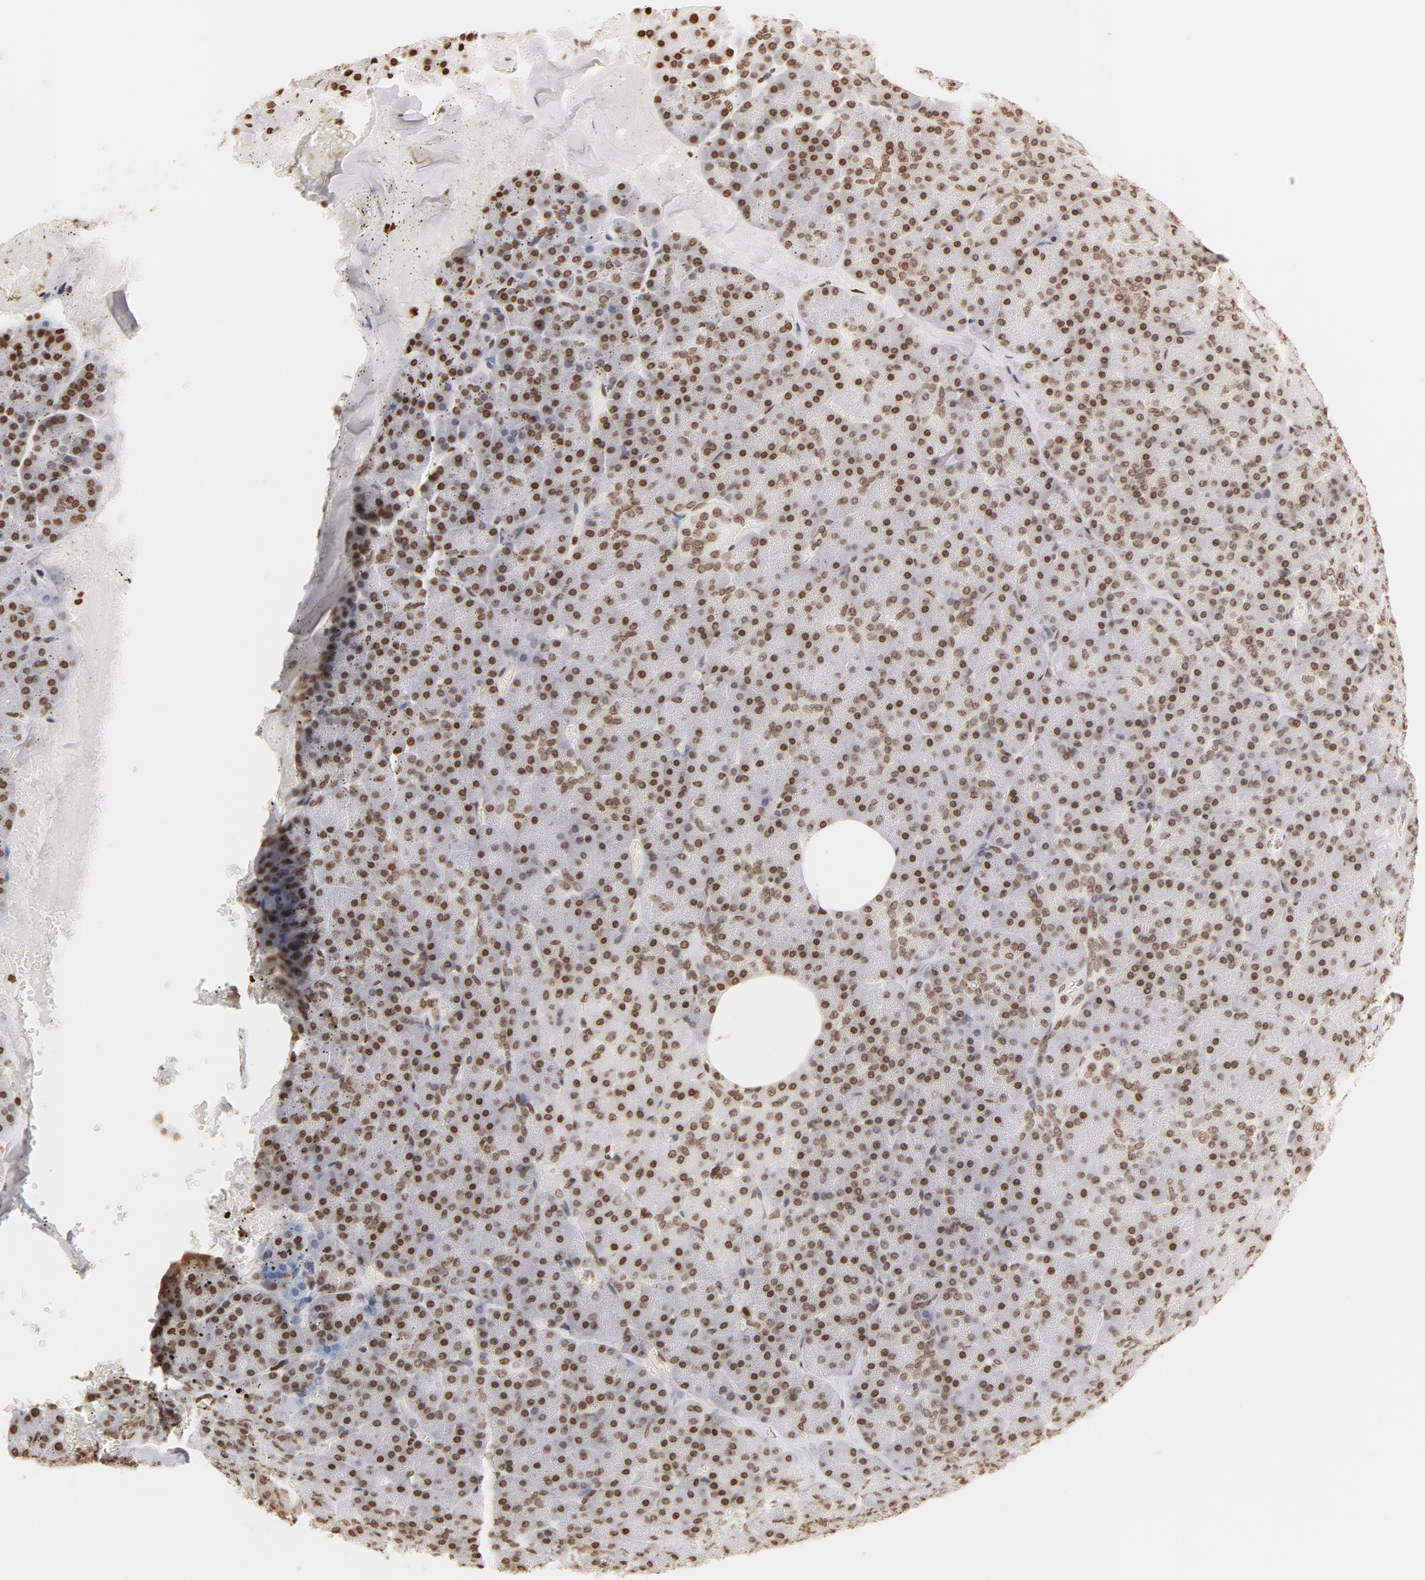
{"staining": {"intensity": "strong", "quantity": ">75%", "location": "nuclear"}, "tissue": "pancreas", "cell_type": "Exocrine glandular cells", "image_type": "normal", "snomed": [{"axis": "morphology", "description": "Normal tissue, NOS"}, {"axis": "topography", "description": "Pancreas"}], "caption": "Brown immunohistochemical staining in benign pancreas shows strong nuclear positivity in about >75% of exocrine glandular cells.", "gene": "H2AC12", "patient": {"sex": "female", "age": 35}}